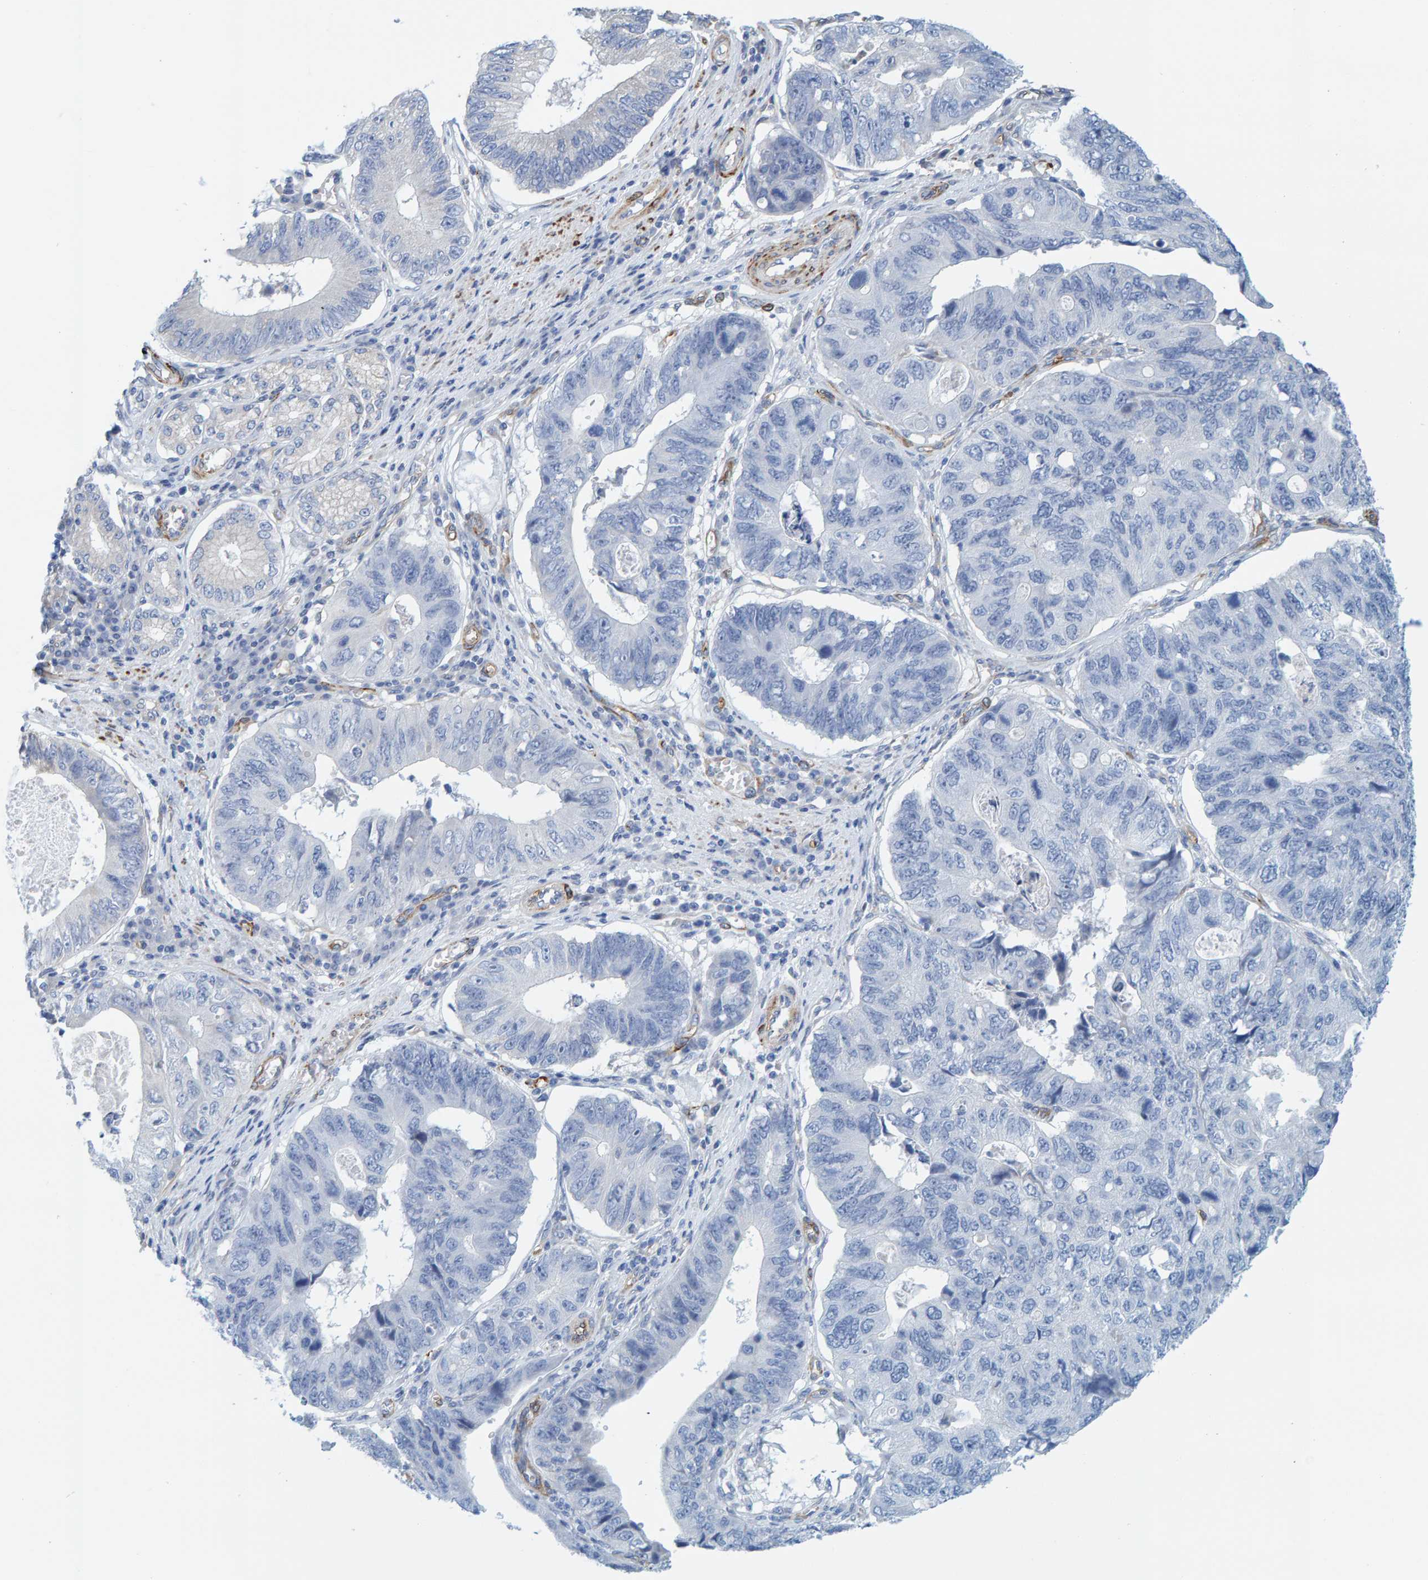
{"staining": {"intensity": "negative", "quantity": "none", "location": "none"}, "tissue": "stomach cancer", "cell_type": "Tumor cells", "image_type": "cancer", "snomed": [{"axis": "morphology", "description": "Adenocarcinoma, NOS"}, {"axis": "topography", "description": "Stomach"}], "caption": "Image shows no protein staining in tumor cells of adenocarcinoma (stomach) tissue.", "gene": "MAP1B", "patient": {"sex": "male", "age": 59}}